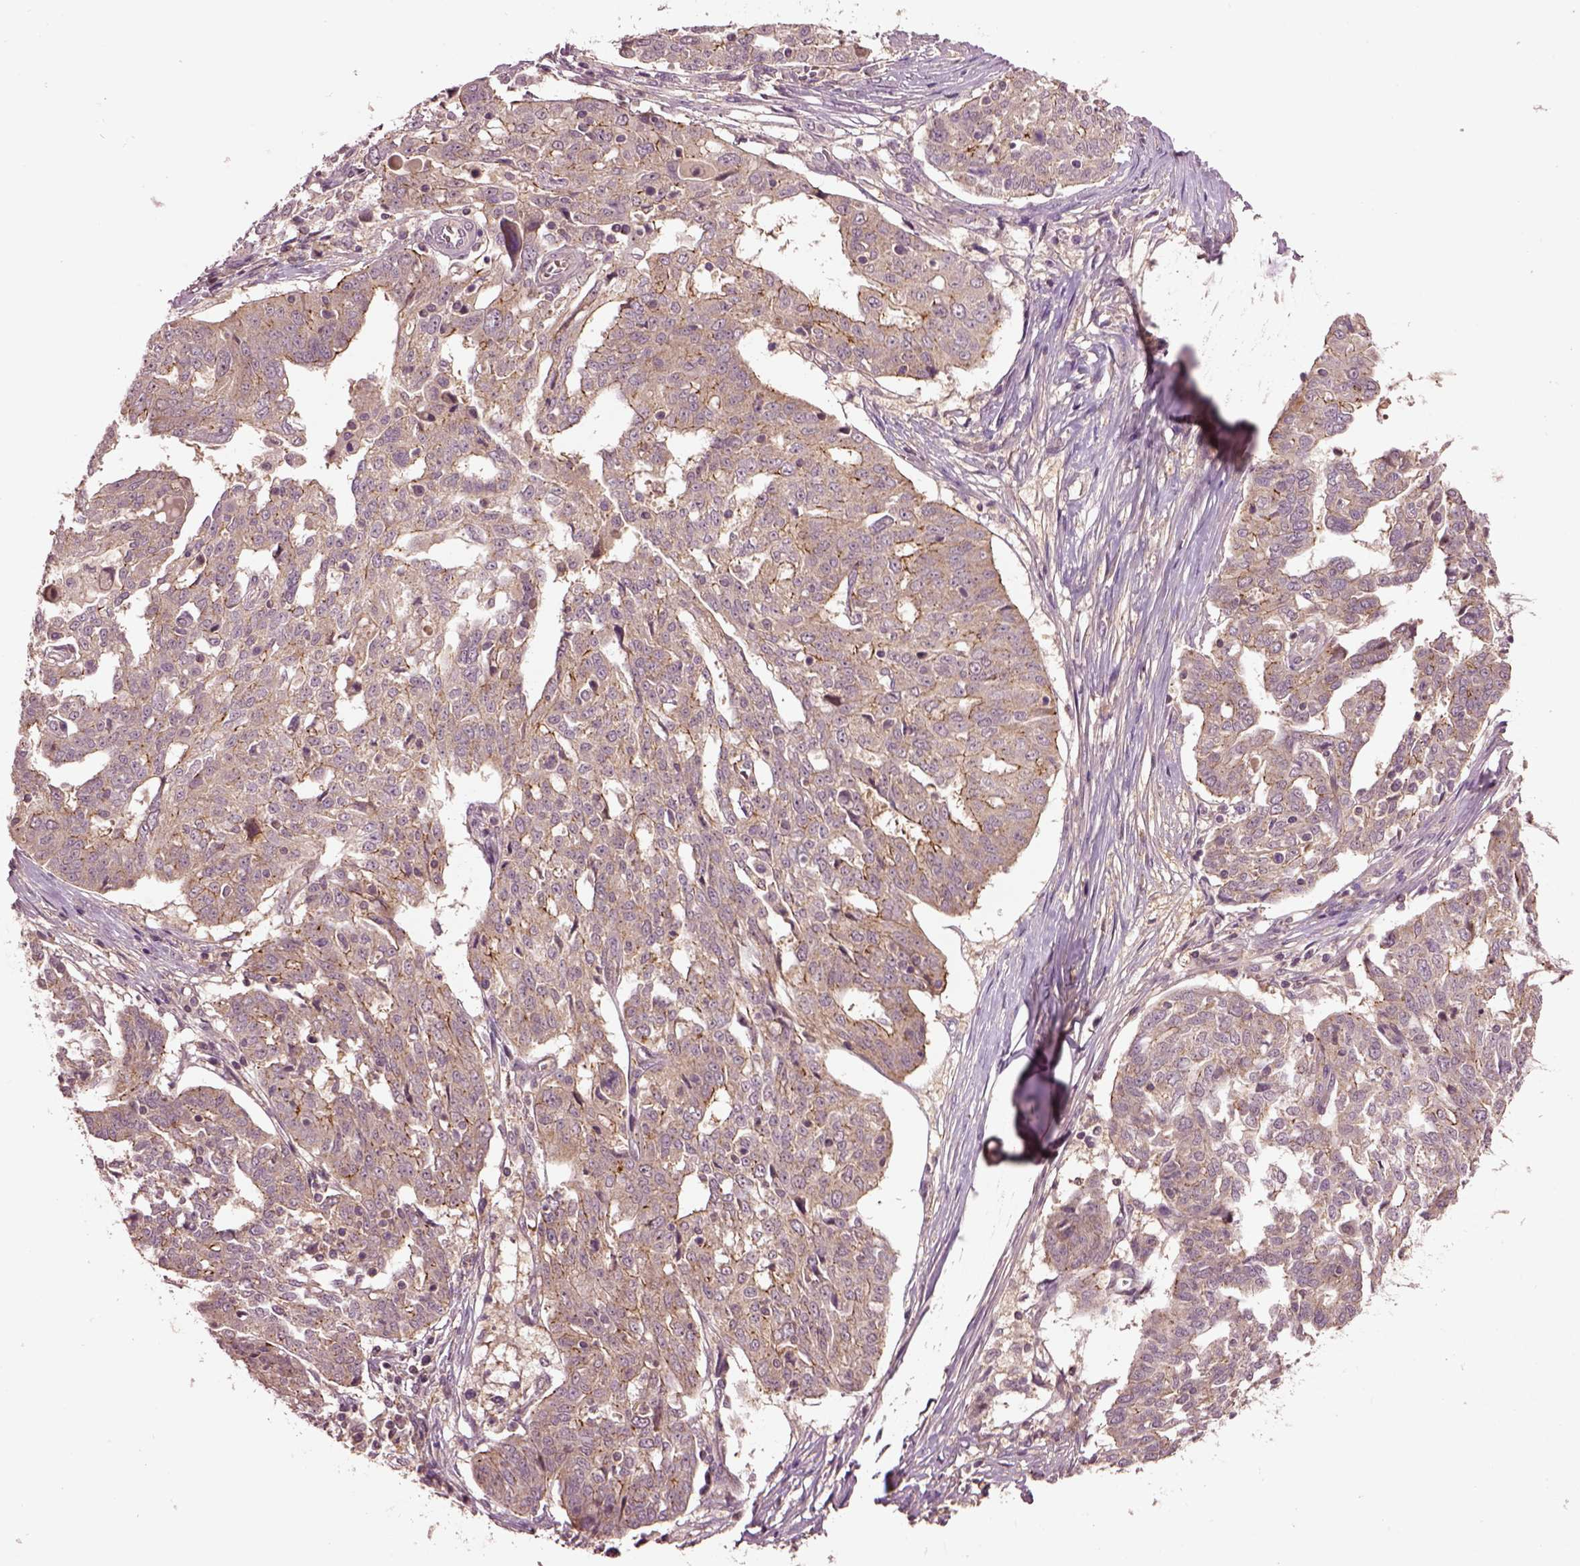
{"staining": {"intensity": "weak", "quantity": "25%-75%", "location": "cytoplasmic/membranous"}, "tissue": "ovarian cancer", "cell_type": "Tumor cells", "image_type": "cancer", "snomed": [{"axis": "morphology", "description": "Cystadenocarcinoma, serous, NOS"}, {"axis": "topography", "description": "Ovary"}], "caption": "The photomicrograph demonstrates immunohistochemical staining of ovarian cancer (serous cystadenocarcinoma). There is weak cytoplasmic/membranous staining is identified in about 25%-75% of tumor cells.", "gene": "MTHFS", "patient": {"sex": "female", "age": 67}}